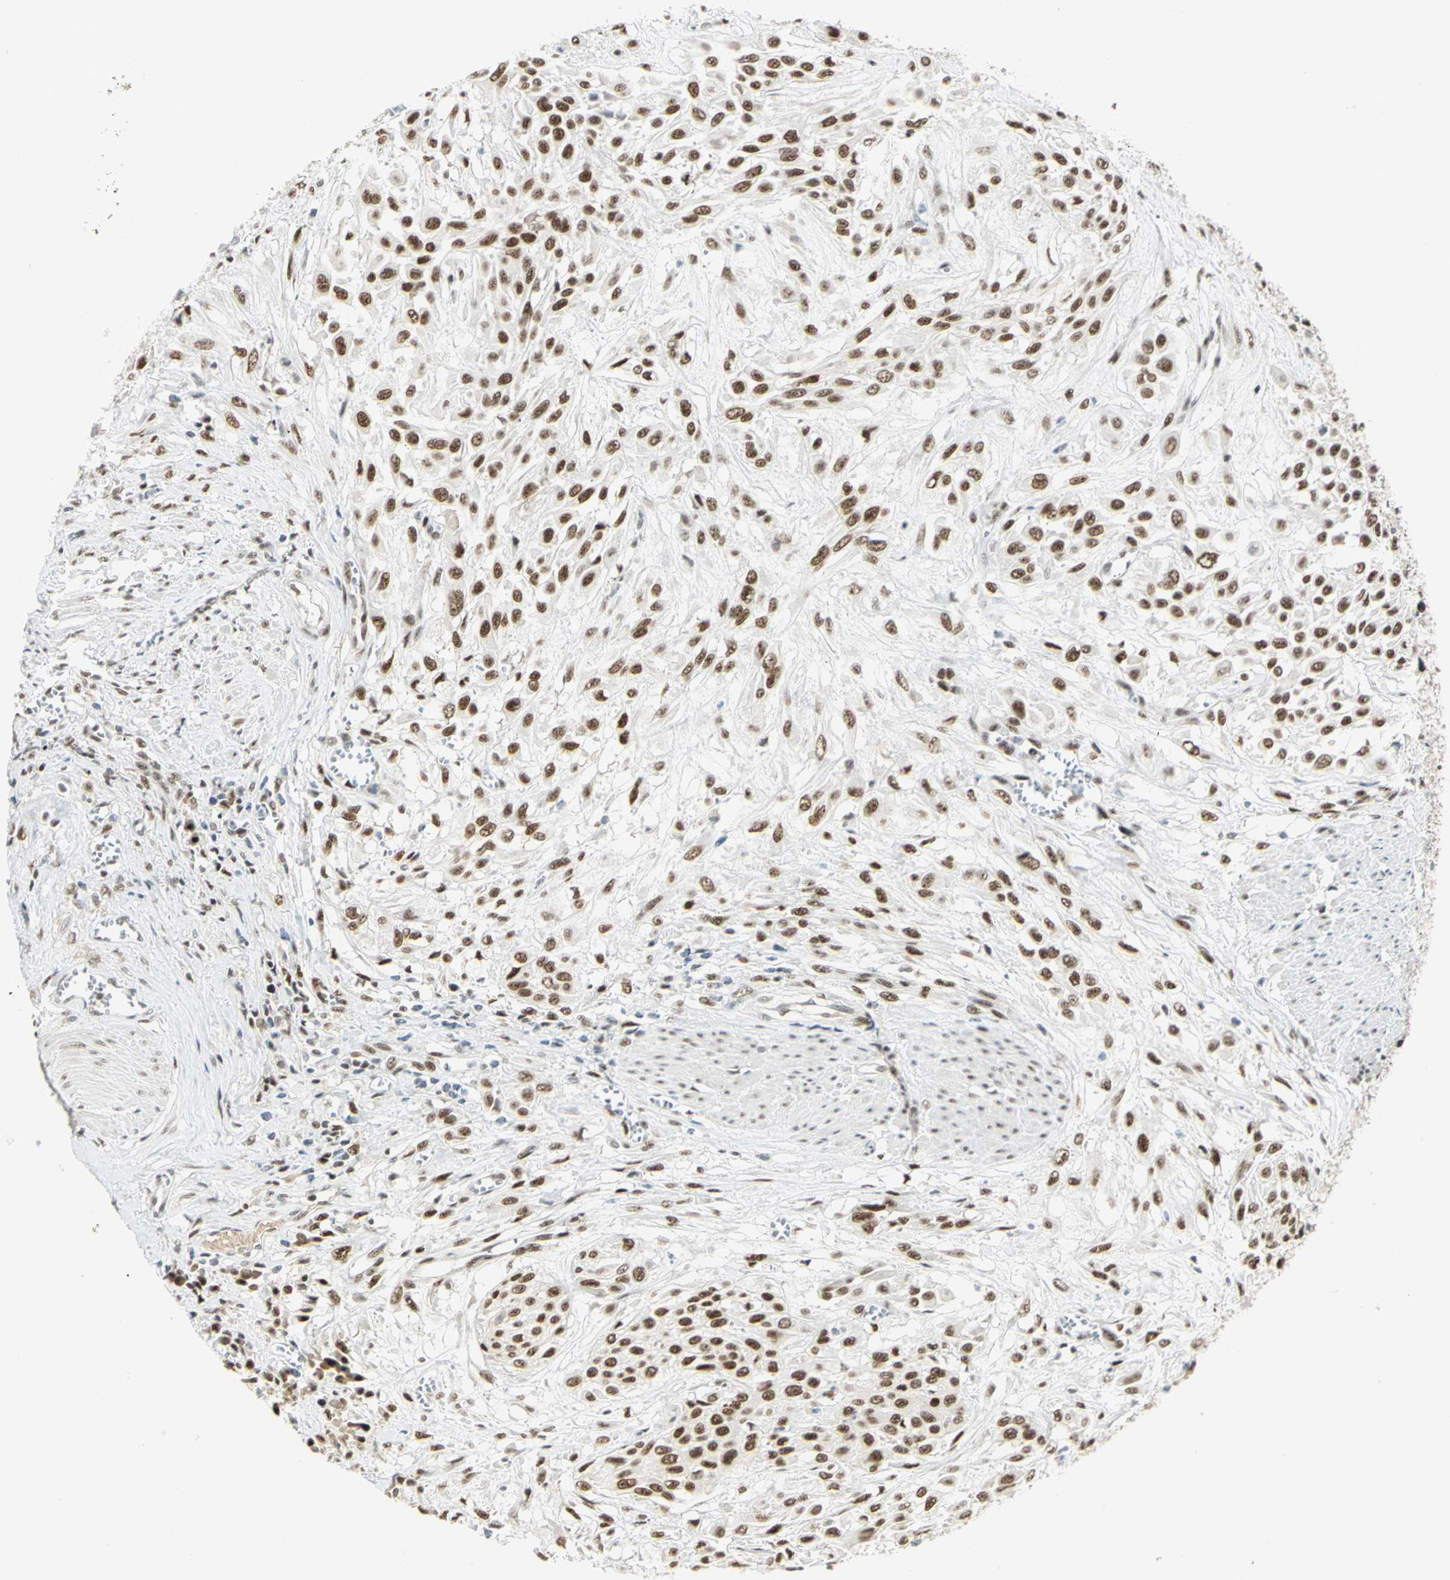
{"staining": {"intensity": "moderate", "quantity": ">75%", "location": "nuclear"}, "tissue": "urothelial cancer", "cell_type": "Tumor cells", "image_type": "cancer", "snomed": [{"axis": "morphology", "description": "Urothelial carcinoma, High grade"}, {"axis": "topography", "description": "Urinary bladder"}], "caption": "This is a micrograph of immunohistochemistry staining of urothelial cancer, which shows moderate positivity in the nuclear of tumor cells.", "gene": "CCNT1", "patient": {"sex": "male", "age": 57}}